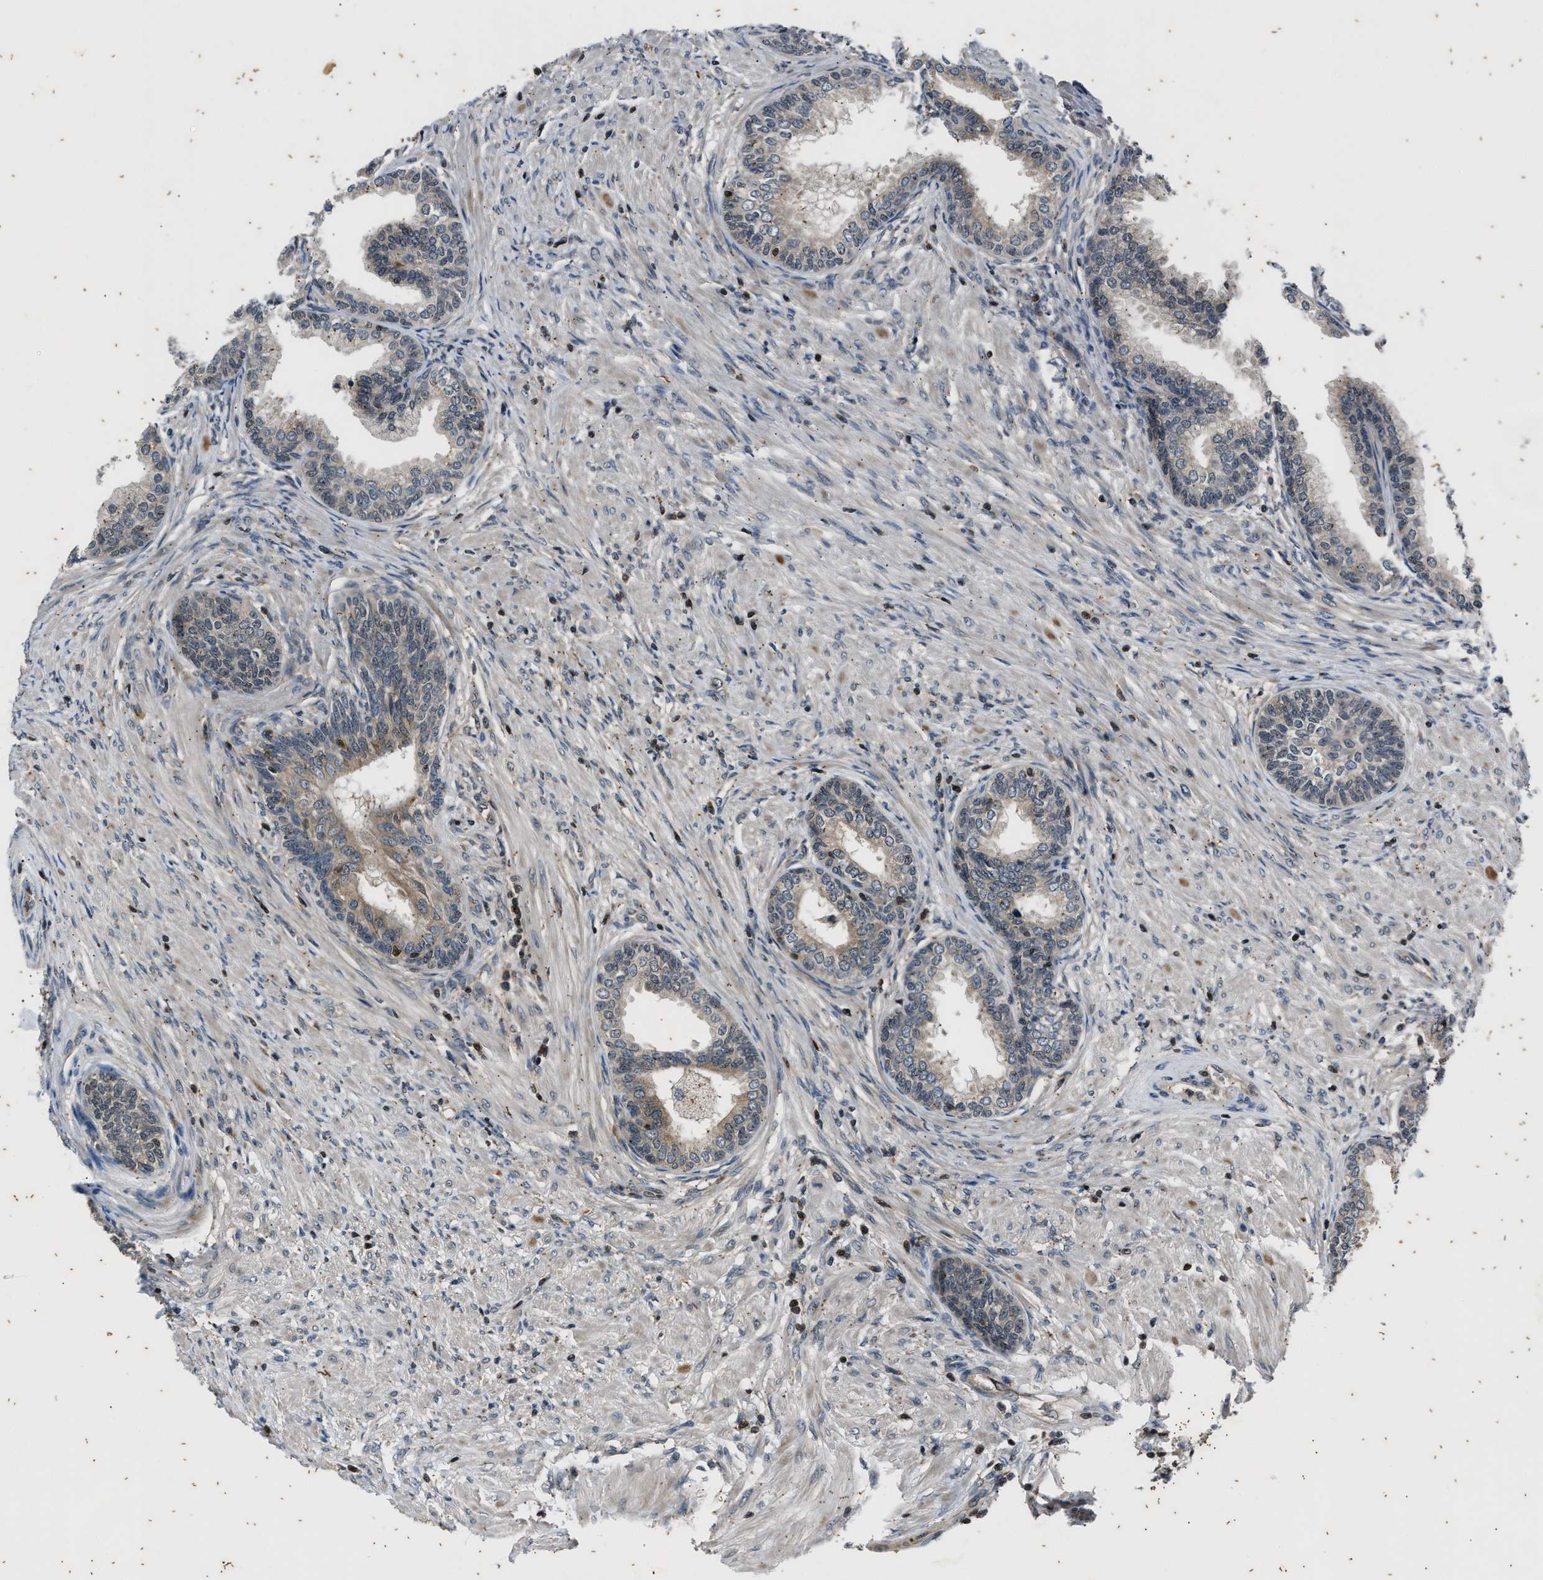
{"staining": {"intensity": "weak", "quantity": "<25%", "location": "cytoplasmic/membranous"}, "tissue": "prostate", "cell_type": "Glandular cells", "image_type": "normal", "snomed": [{"axis": "morphology", "description": "Normal tissue, NOS"}, {"axis": "topography", "description": "Prostate"}], "caption": "This is a micrograph of IHC staining of unremarkable prostate, which shows no staining in glandular cells.", "gene": "PTPN7", "patient": {"sex": "male", "age": 76}}